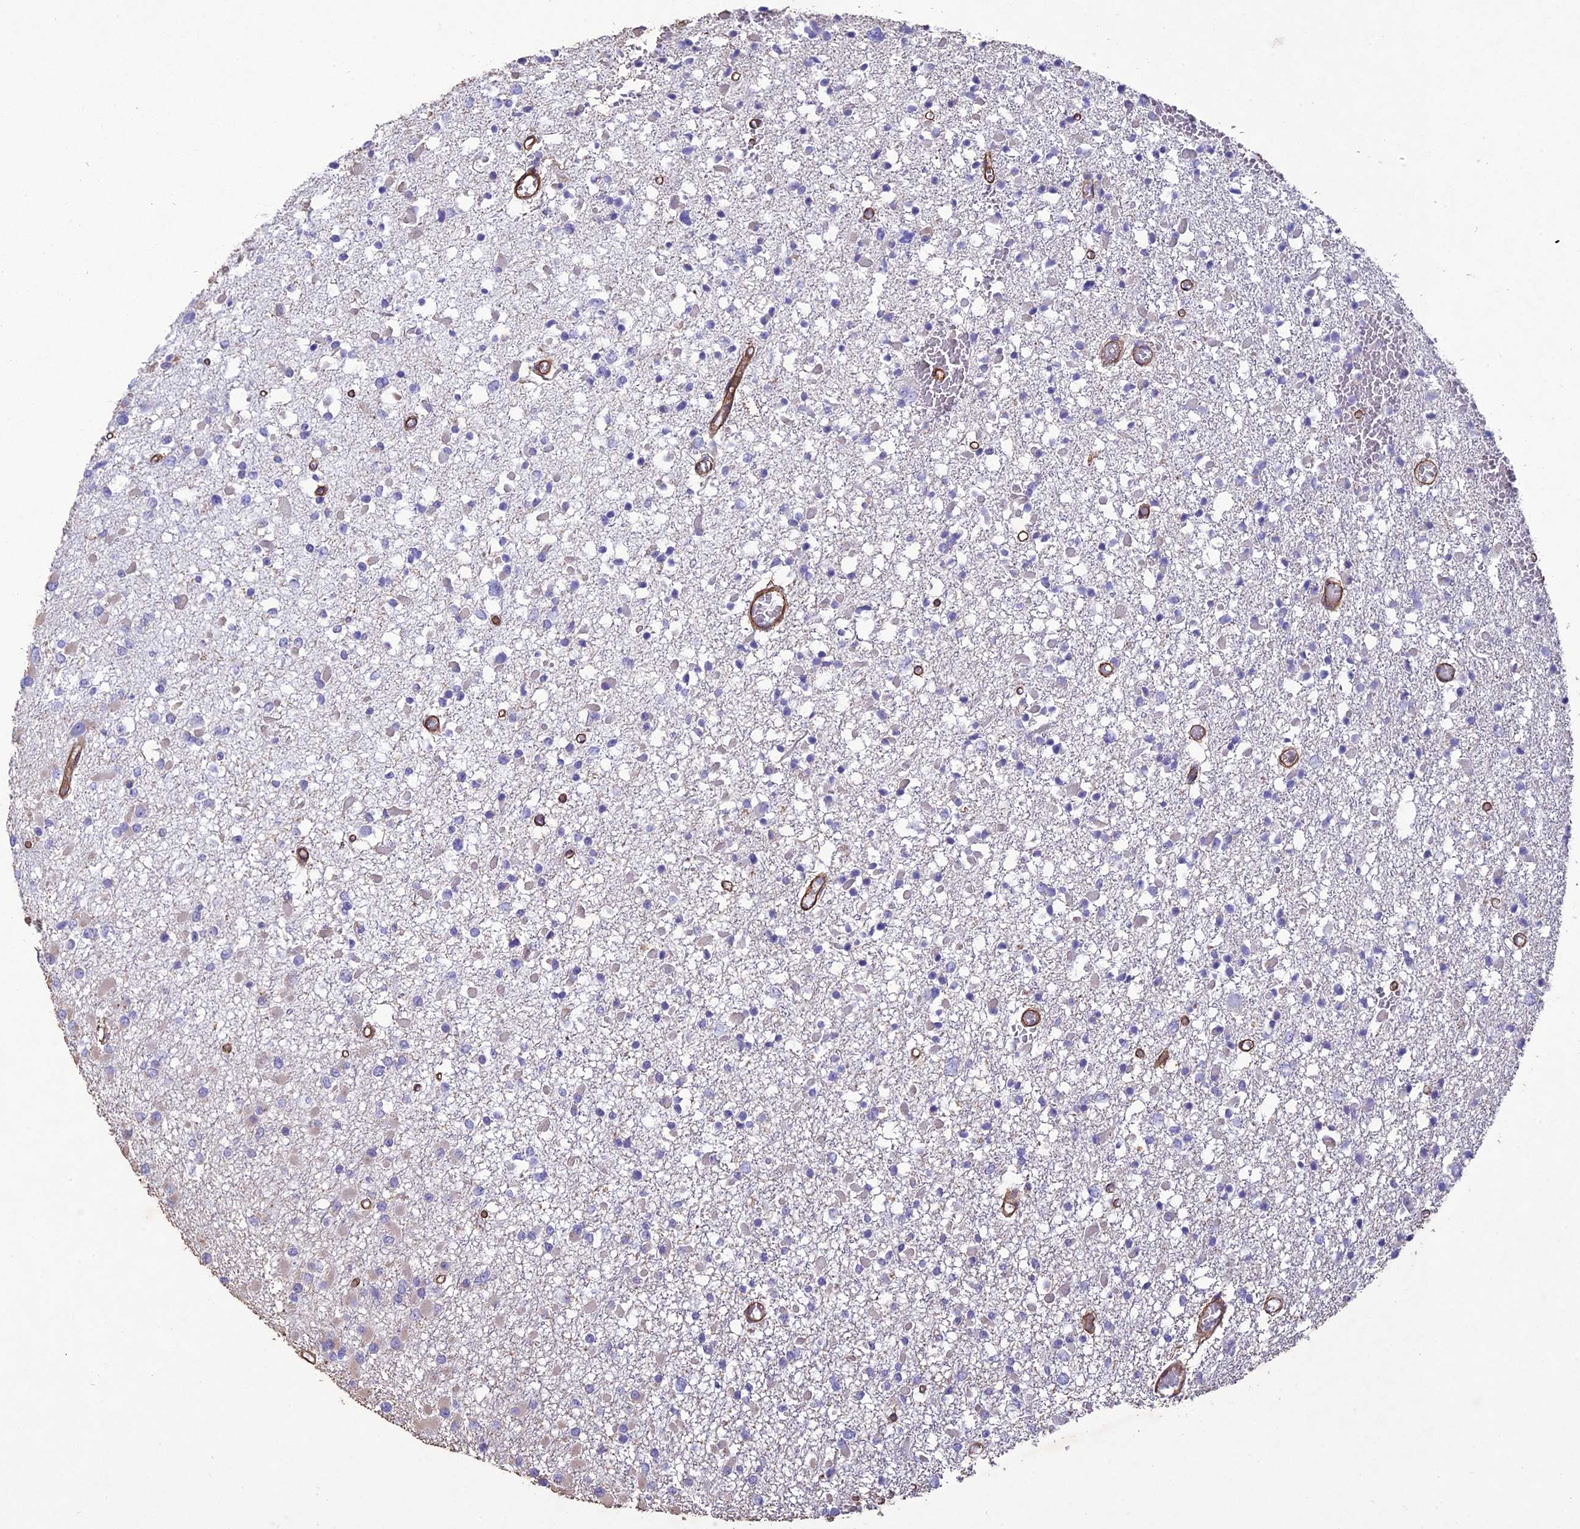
{"staining": {"intensity": "negative", "quantity": "none", "location": "none"}, "tissue": "glioma", "cell_type": "Tumor cells", "image_type": "cancer", "snomed": [{"axis": "morphology", "description": "Glioma, malignant, Low grade"}, {"axis": "topography", "description": "Brain"}], "caption": "Malignant glioma (low-grade) stained for a protein using immunohistochemistry (IHC) shows no expression tumor cells.", "gene": "TNS1", "patient": {"sex": "female", "age": 22}}